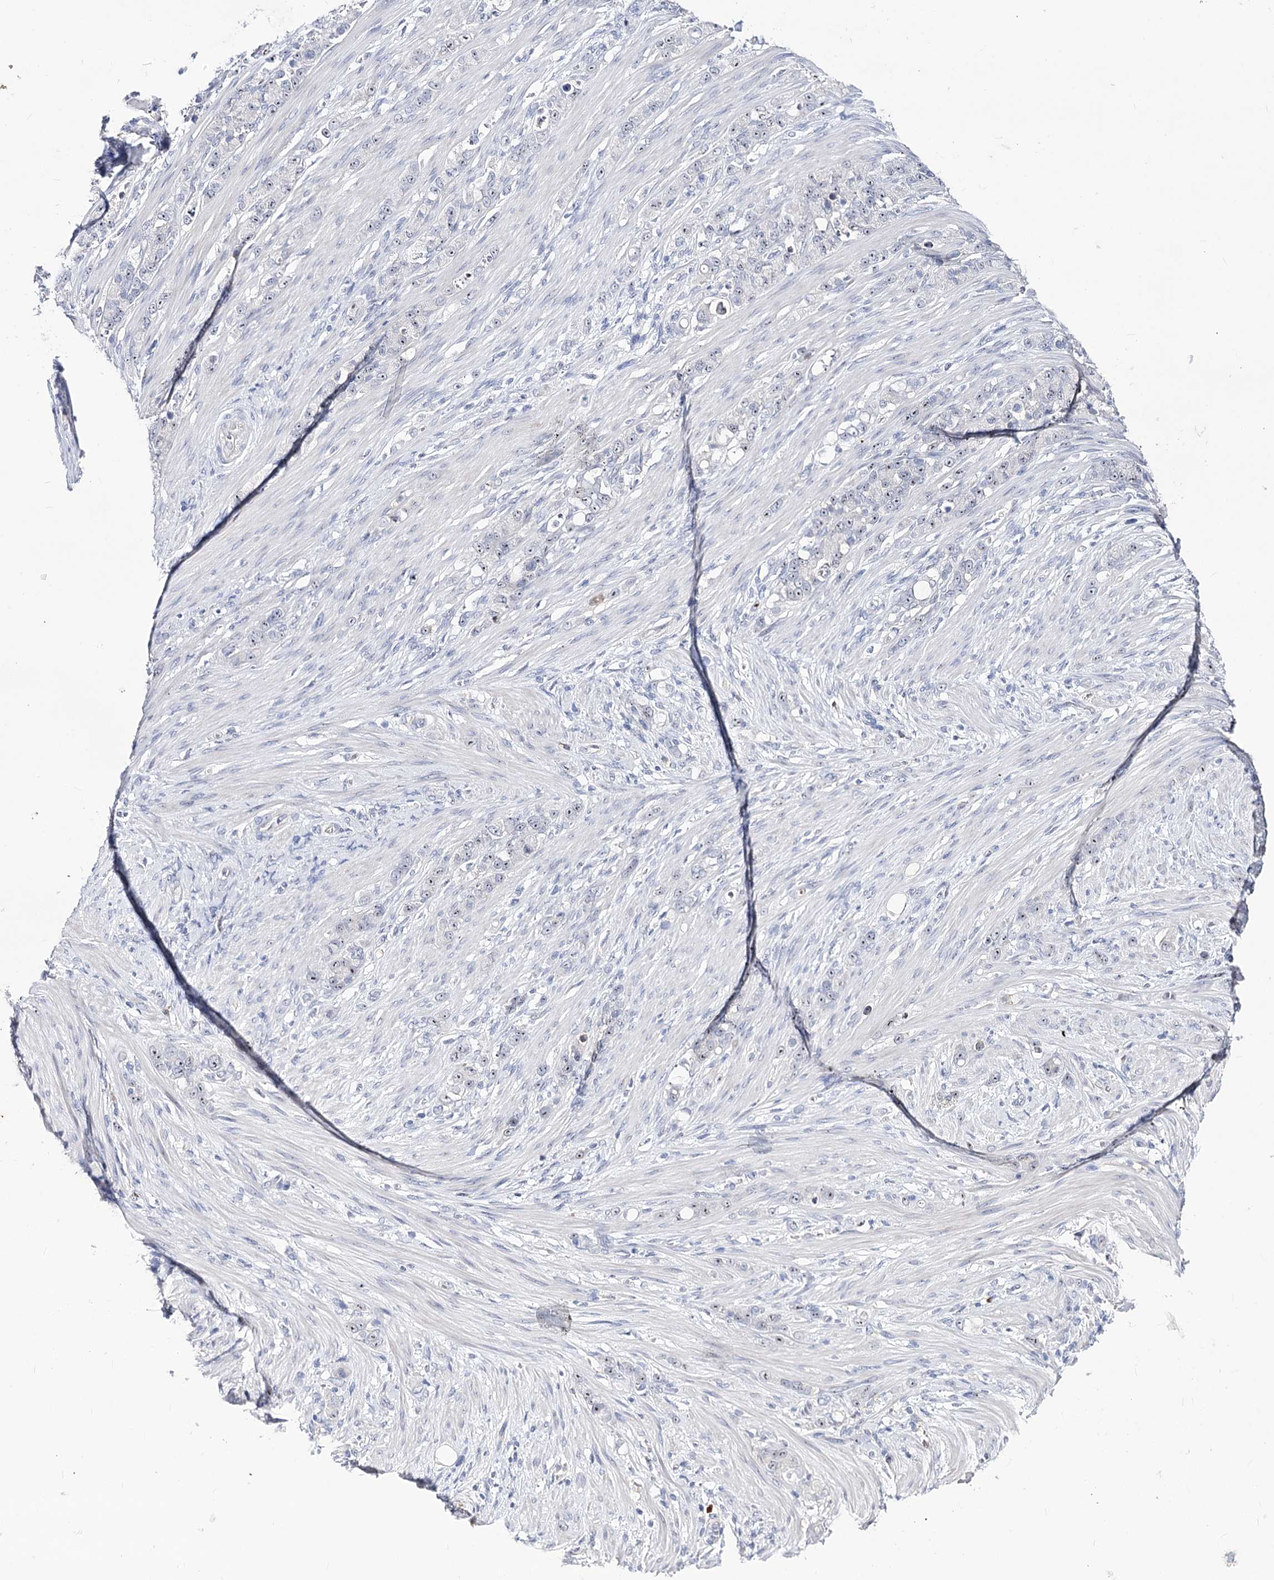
{"staining": {"intensity": "moderate", "quantity": "25%-75%", "location": "nuclear"}, "tissue": "stomach cancer", "cell_type": "Tumor cells", "image_type": "cancer", "snomed": [{"axis": "morphology", "description": "Adenocarcinoma, NOS"}, {"axis": "topography", "description": "Stomach"}], "caption": "Human stomach cancer stained with a protein marker demonstrates moderate staining in tumor cells.", "gene": "PCGF5", "patient": {"sex": "female", "age": 79}}